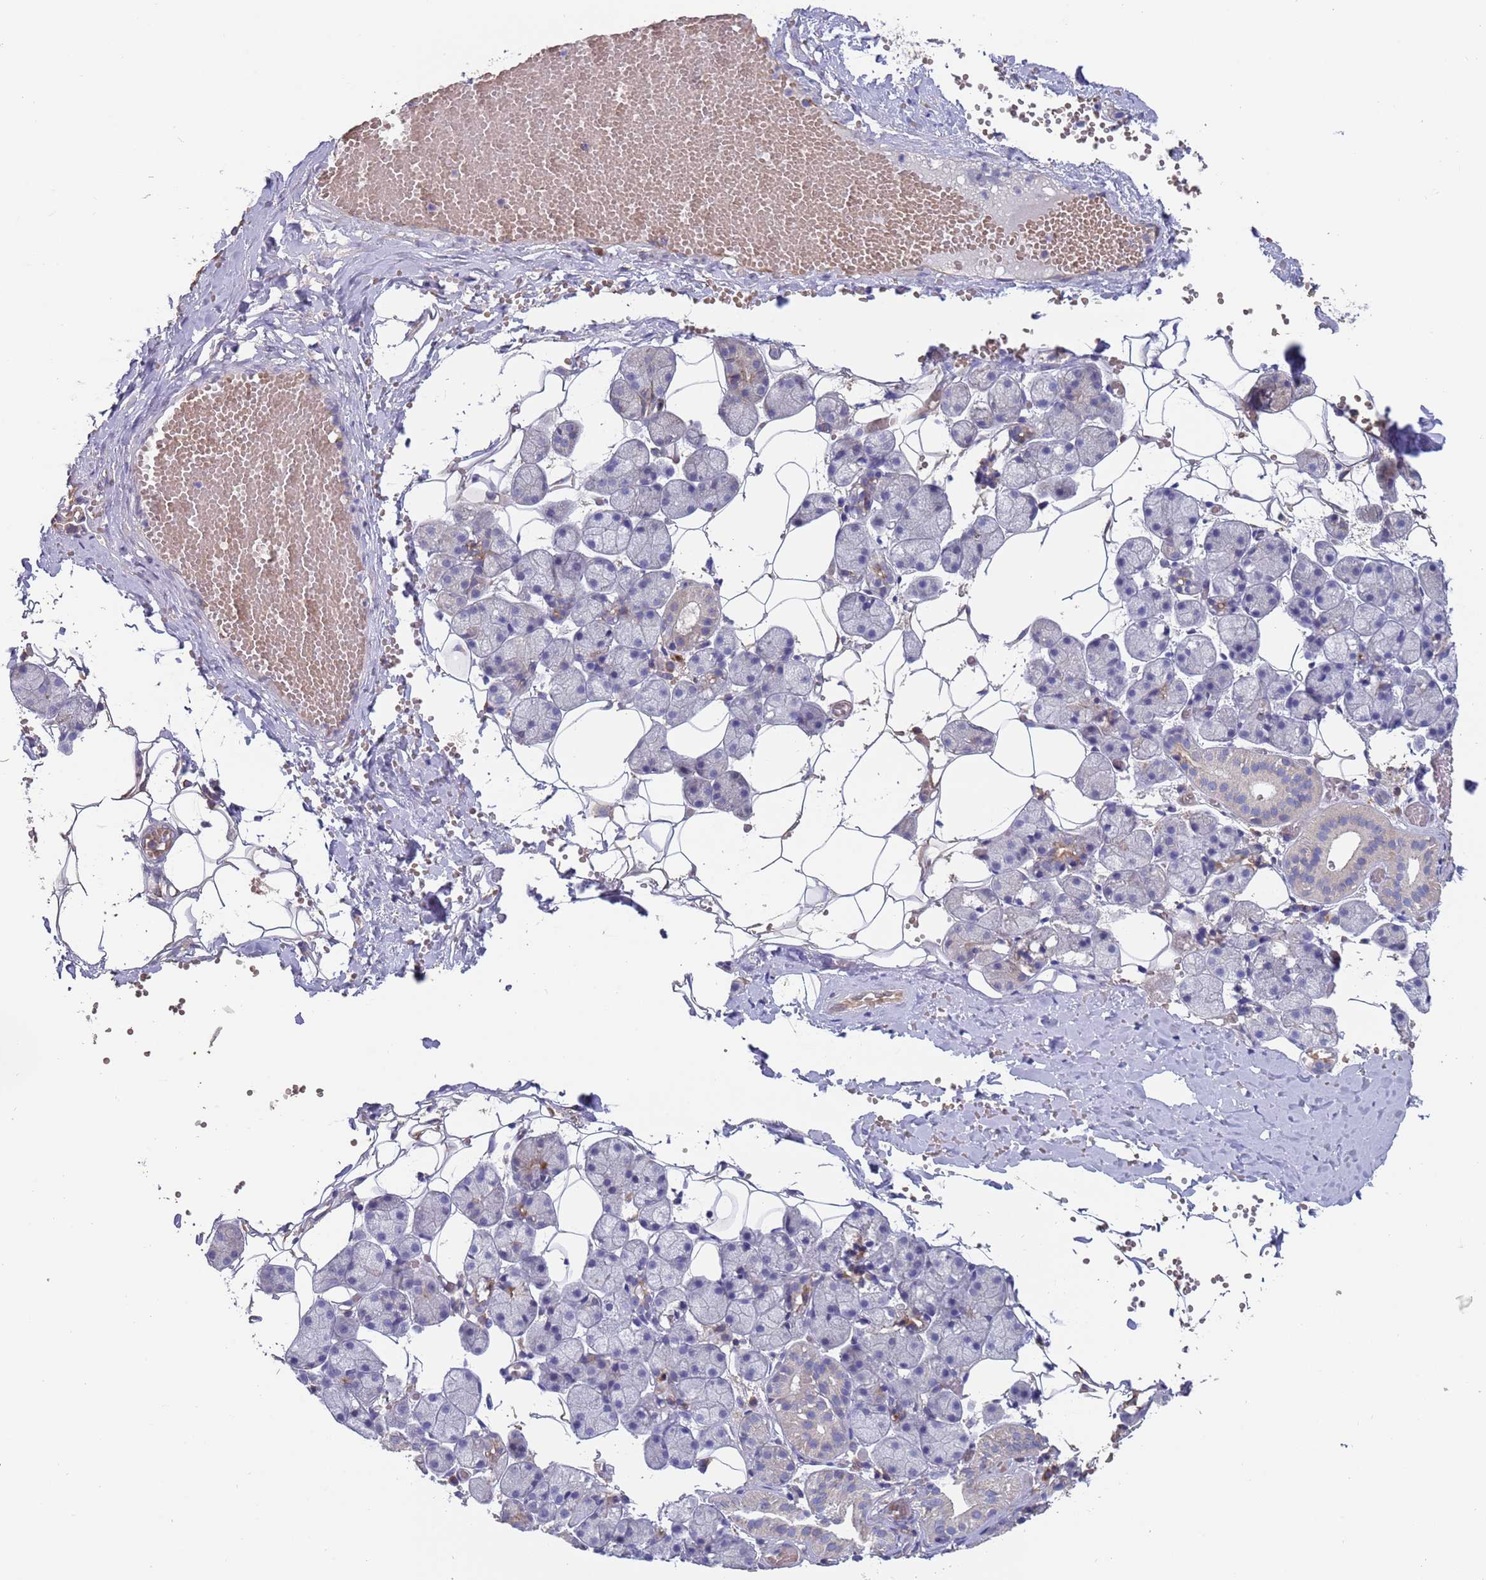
{"staining": {"intensity": "negative", "quantity": "none", "location": "none"}, "tissue": "salivary gland", "cell_type": "Glandular cells", "image_type": "normal", "snomed": [{"axis": "morphology", "description": "Normal tissue, NOS"}, {"axis": "topography", "description": "Salivary gland"}], "caption": "The immunohistochemistry (IHC) photomicrograph has no significant expression in glandular cells of salivary gland.", "gene": "MALRD1", "patient": {"sex": "female", "age": 33}}